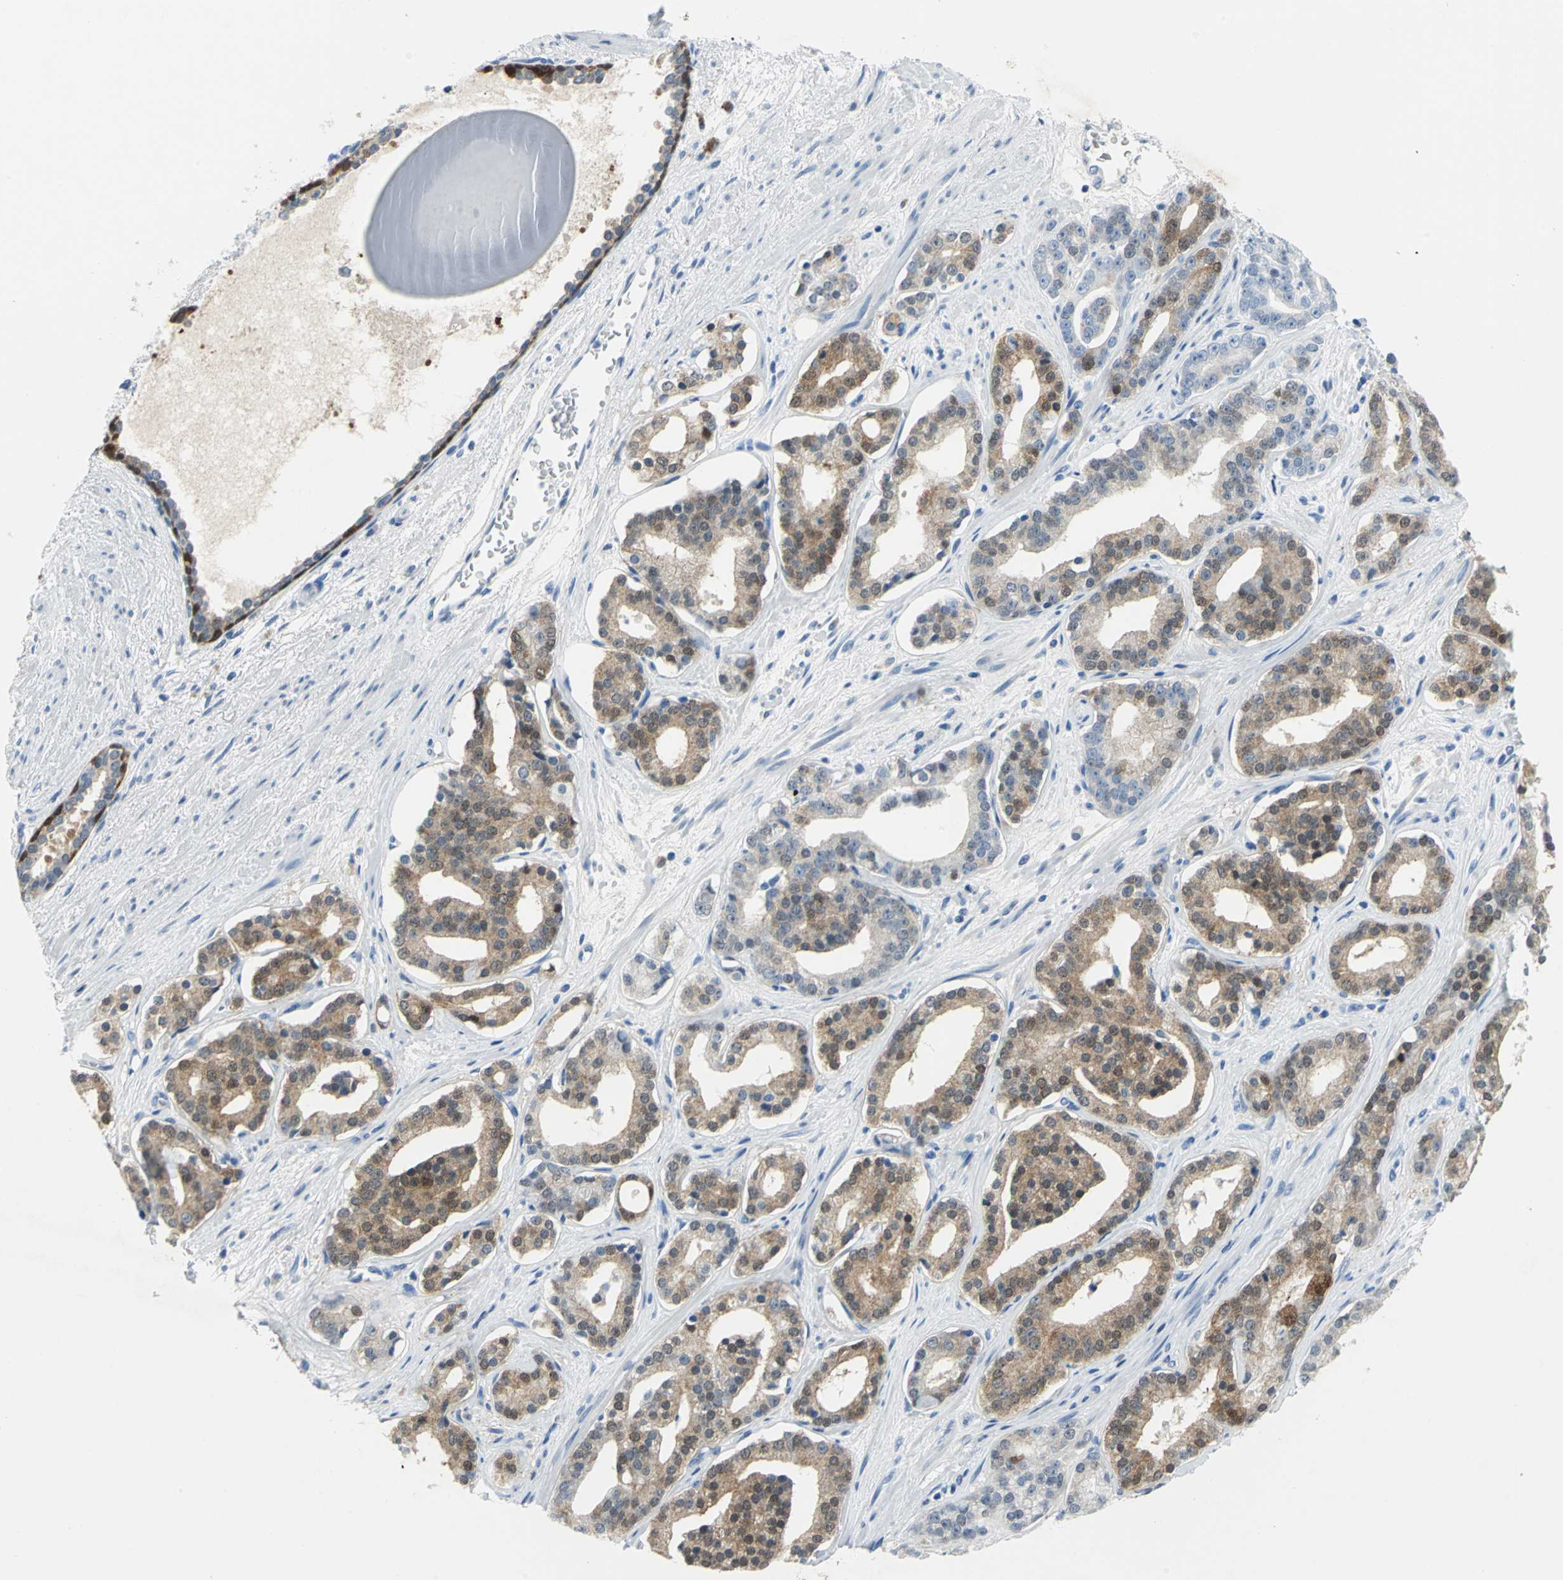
{"staining": {"intensity": "moderate", "quantity": "25%-75%", "location": "cytoplasmic/membranous,nuclear"}, "tissue": "prostate cancer", "cell_type": "Tumor cells", "image_type": "cancer", "snomed": [{"axis": "morphology", "description": "Adenocarcinoma, Low grade"}, {"axis": "topography", "description": "Prostate"}], "caption": "Immunohistochemistry histopathology image of prostate cancer stained for a protein (brown), which reveals medium levels of moderate cytoplasmic/membranous and nuclear expression in about 25%-75% of tumor cells.", "gene": "SFN", "patient": {"sex": "male", "age": 63}}